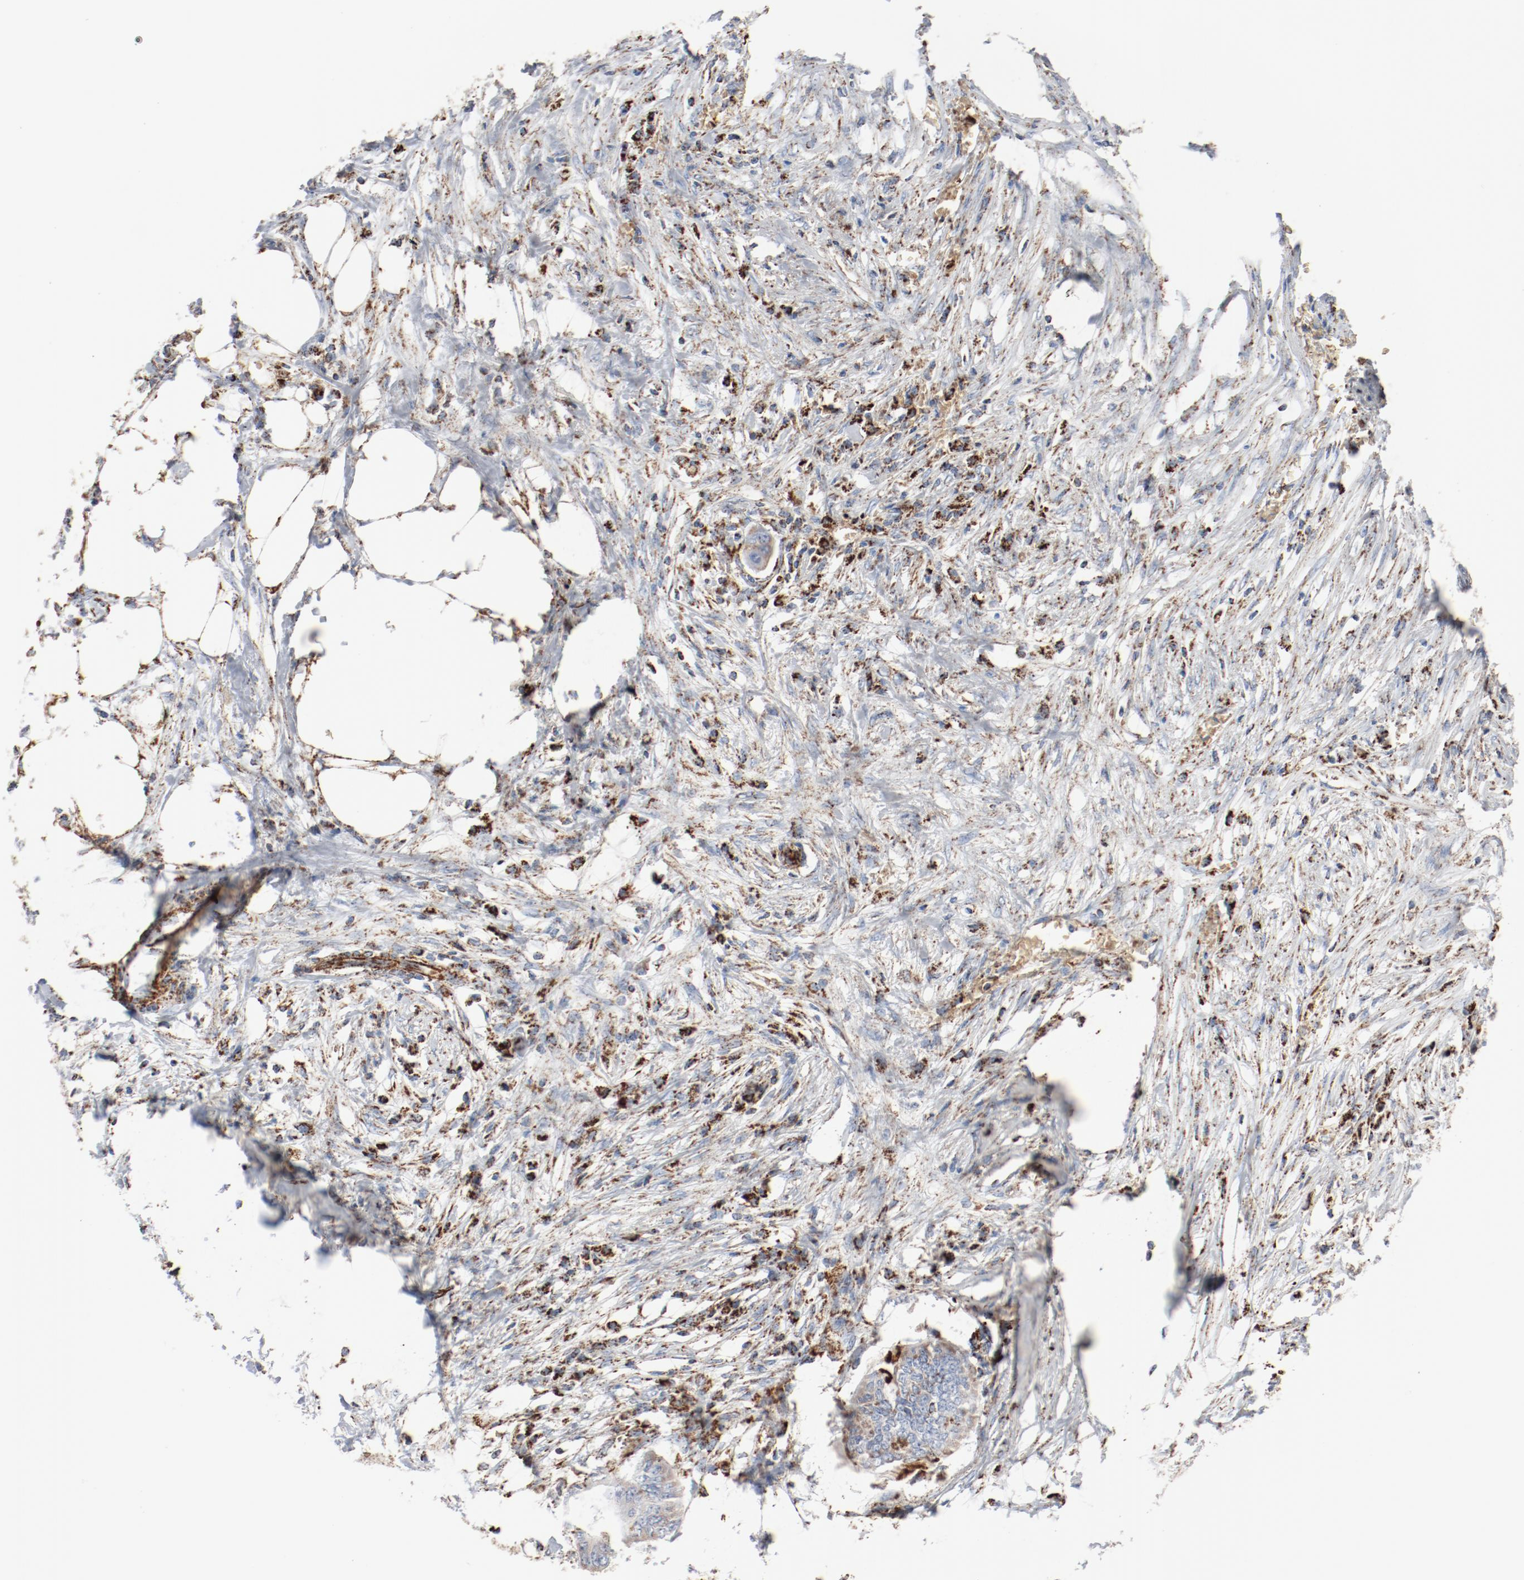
{"staining": {"intensity": "moderate", "quantity": ">75%", "location": "cytoplasmic/membranous"}, "tissue": "colorectal cancer", "cell_type": "Tumor cells", "image_type": "cancer", "snomed": [{"axis": "morphology", "description": "Adenocarcinoma, NOS"}, {"axis": "topography", "description": "Colon"}], "caption": "There is medium levels of moderate cytoplasmic/membranous expression in tumor cells of adenocarcinoma (colorectal), as demonstrated by immunohistochemical staining (brown color).", "gene": "NDUFB8", "patient": {"sex": "male", "age": 71}}